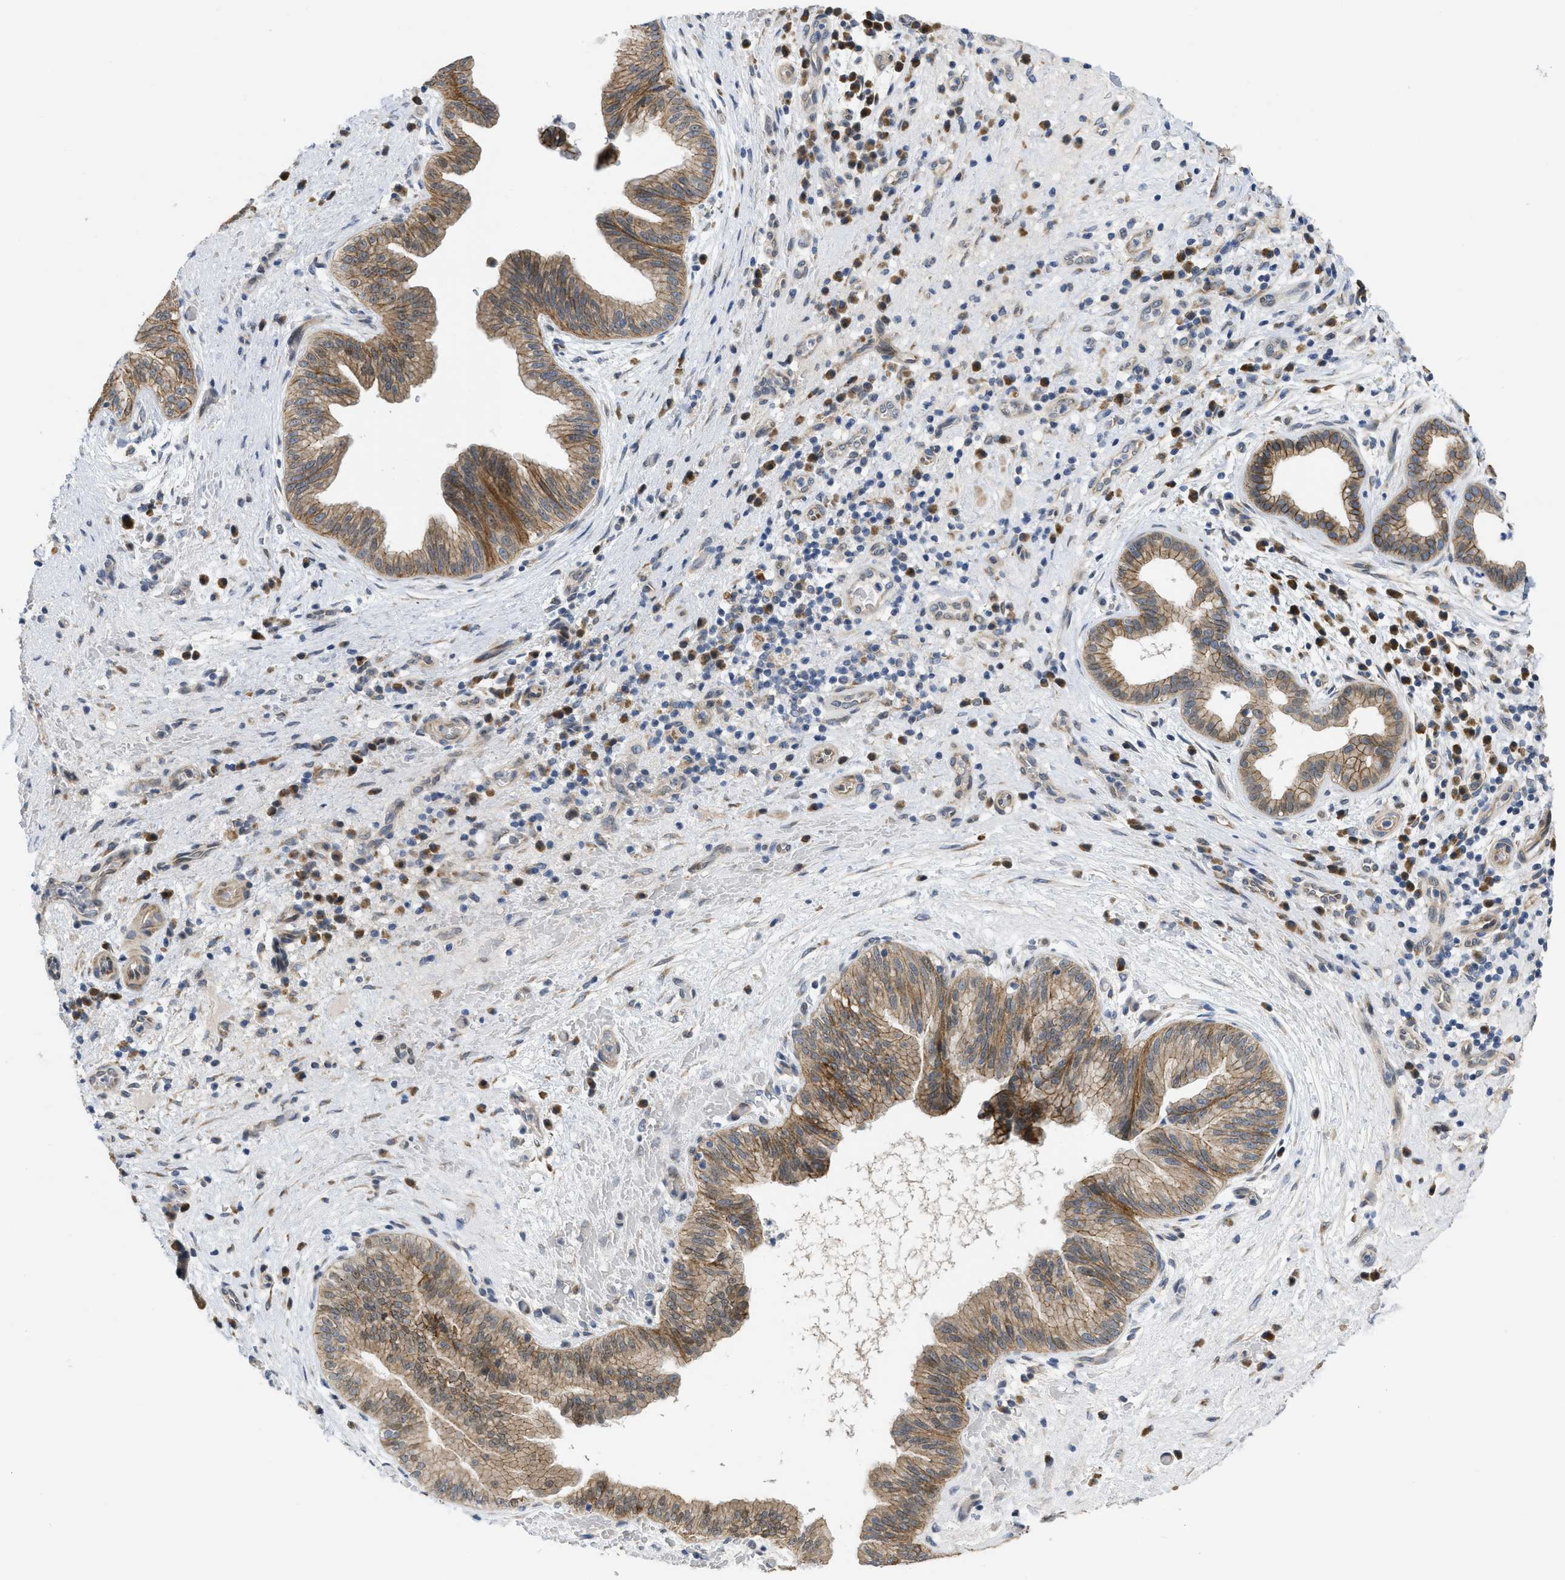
{"staining": {"intensity": "moderate", "quantity": ">75%", "location": "cytoplasmic/membranous"}, "tissue": "liver cancer", "cell_type": "Tumor cells", "image_type": "cancer", "snomed": [{"axis": "morphology", "description": "Cholangiocarcinoma"}, {"axis": "topography", "description": "Liver"}], "caption": "Immunohistochemistry photomicrograph of neoplastic tissue: human liver cancer stained using immunohistochemistry (IHC) reveals medium levels of moderate protein expression localized specifically in the cytoplasmic/membranous of tumor cells, appearing as a cytoplasmic/membranous brown color.", "gene": "CDPF1", "patient": {"sex": "female", "age": 38}}